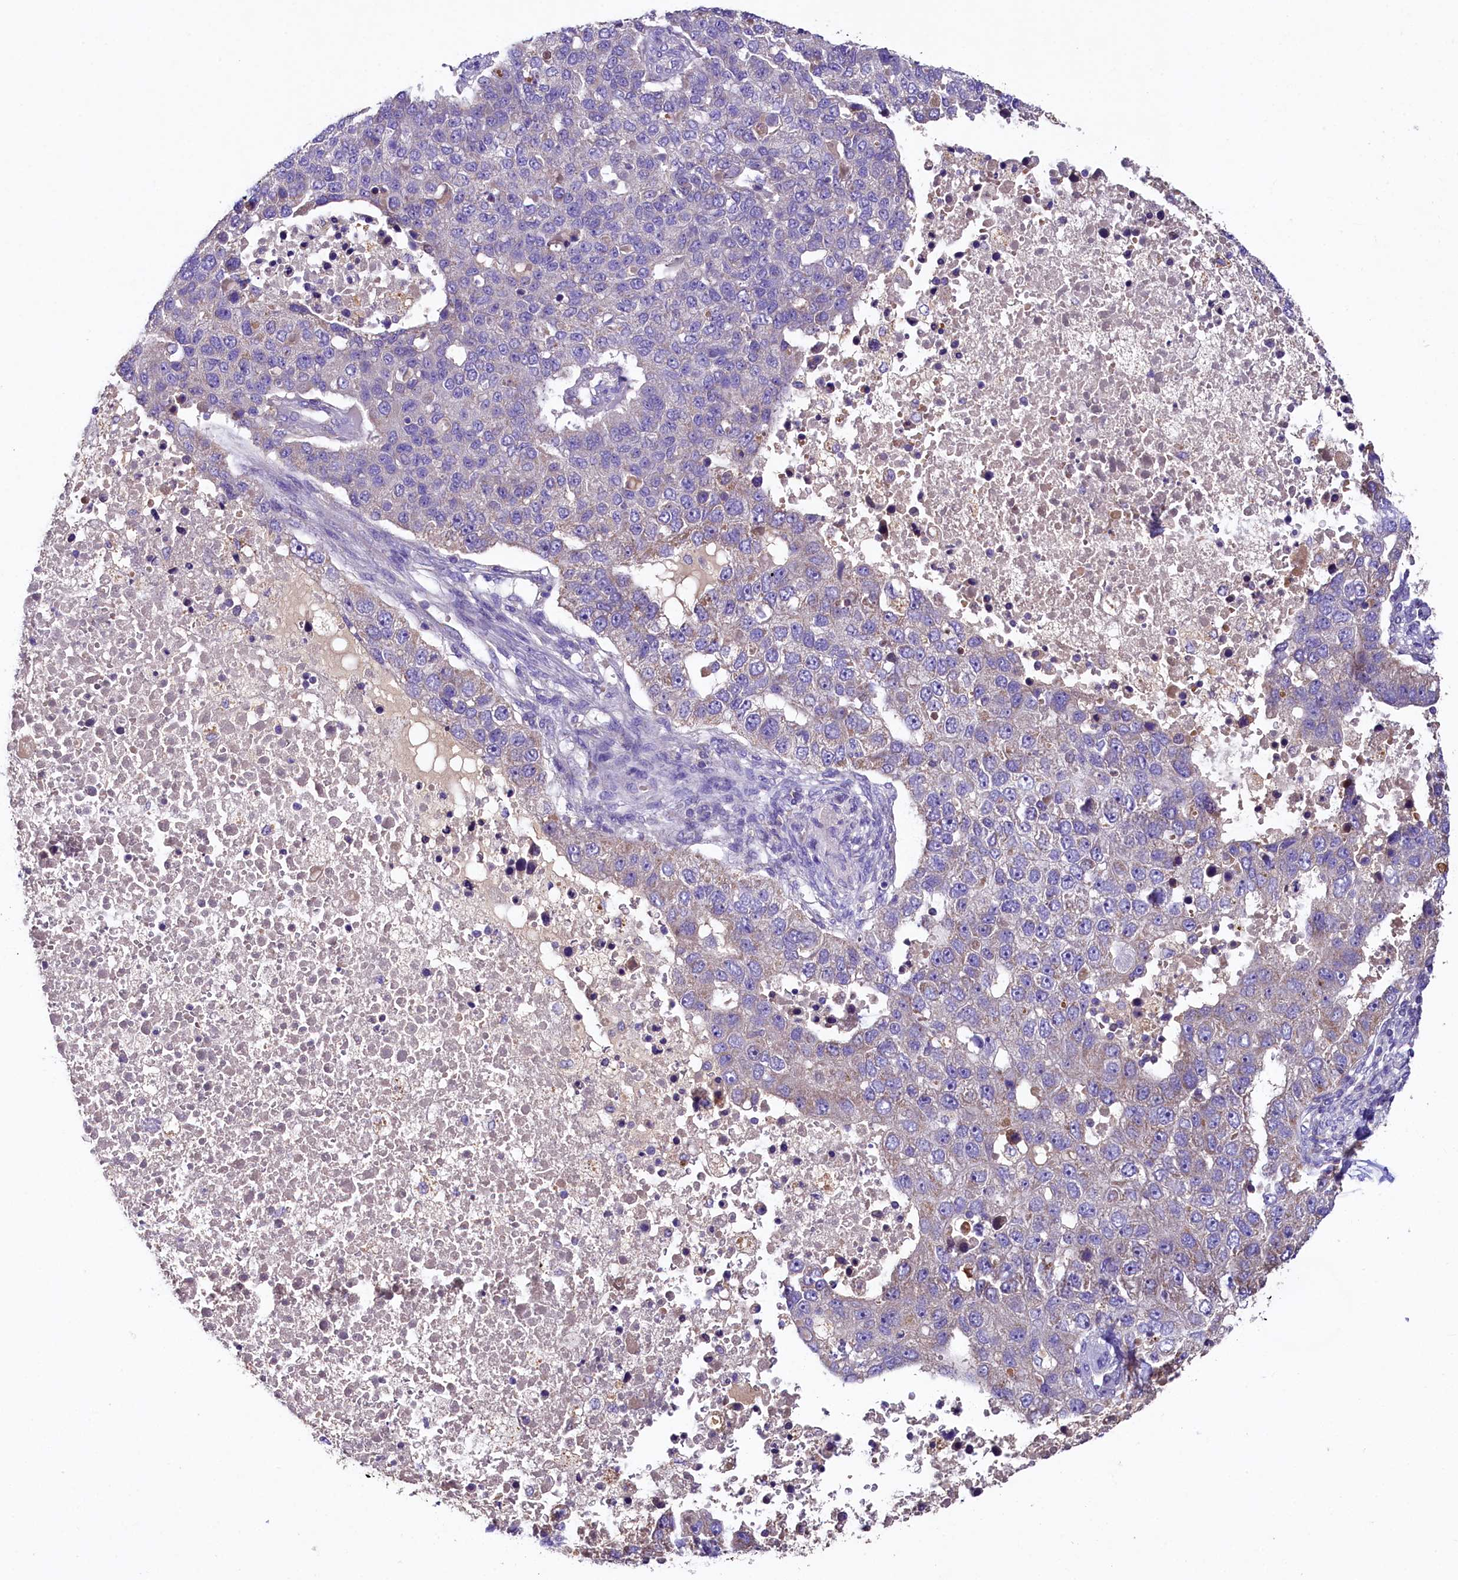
{"staining": {"intensity": "negative", "quantity": "none", "location": "none"}, "tissue": "pancreatic cancer", "cell_type": "Tumor cells", "image_type": "cancer", "snomed": [{"axis": "morphology", "description": "Adenocarcinoma, NOS"}, {"axis": "topography", "description": "Pancreas"}], "caption": "A high-resolution micrograph shows immunohistochemistry staining of adenocarcinoma (pancreatic), which displays no significant positivity in tumor cells. (Stains: DAB immunohistochemistry (IHC) with hematoxylin counter stain, Microscopy: brightfield microscopy at high magnification).", "gene": "PMPCB", "patient": {"sex": "female", "age": 61}}